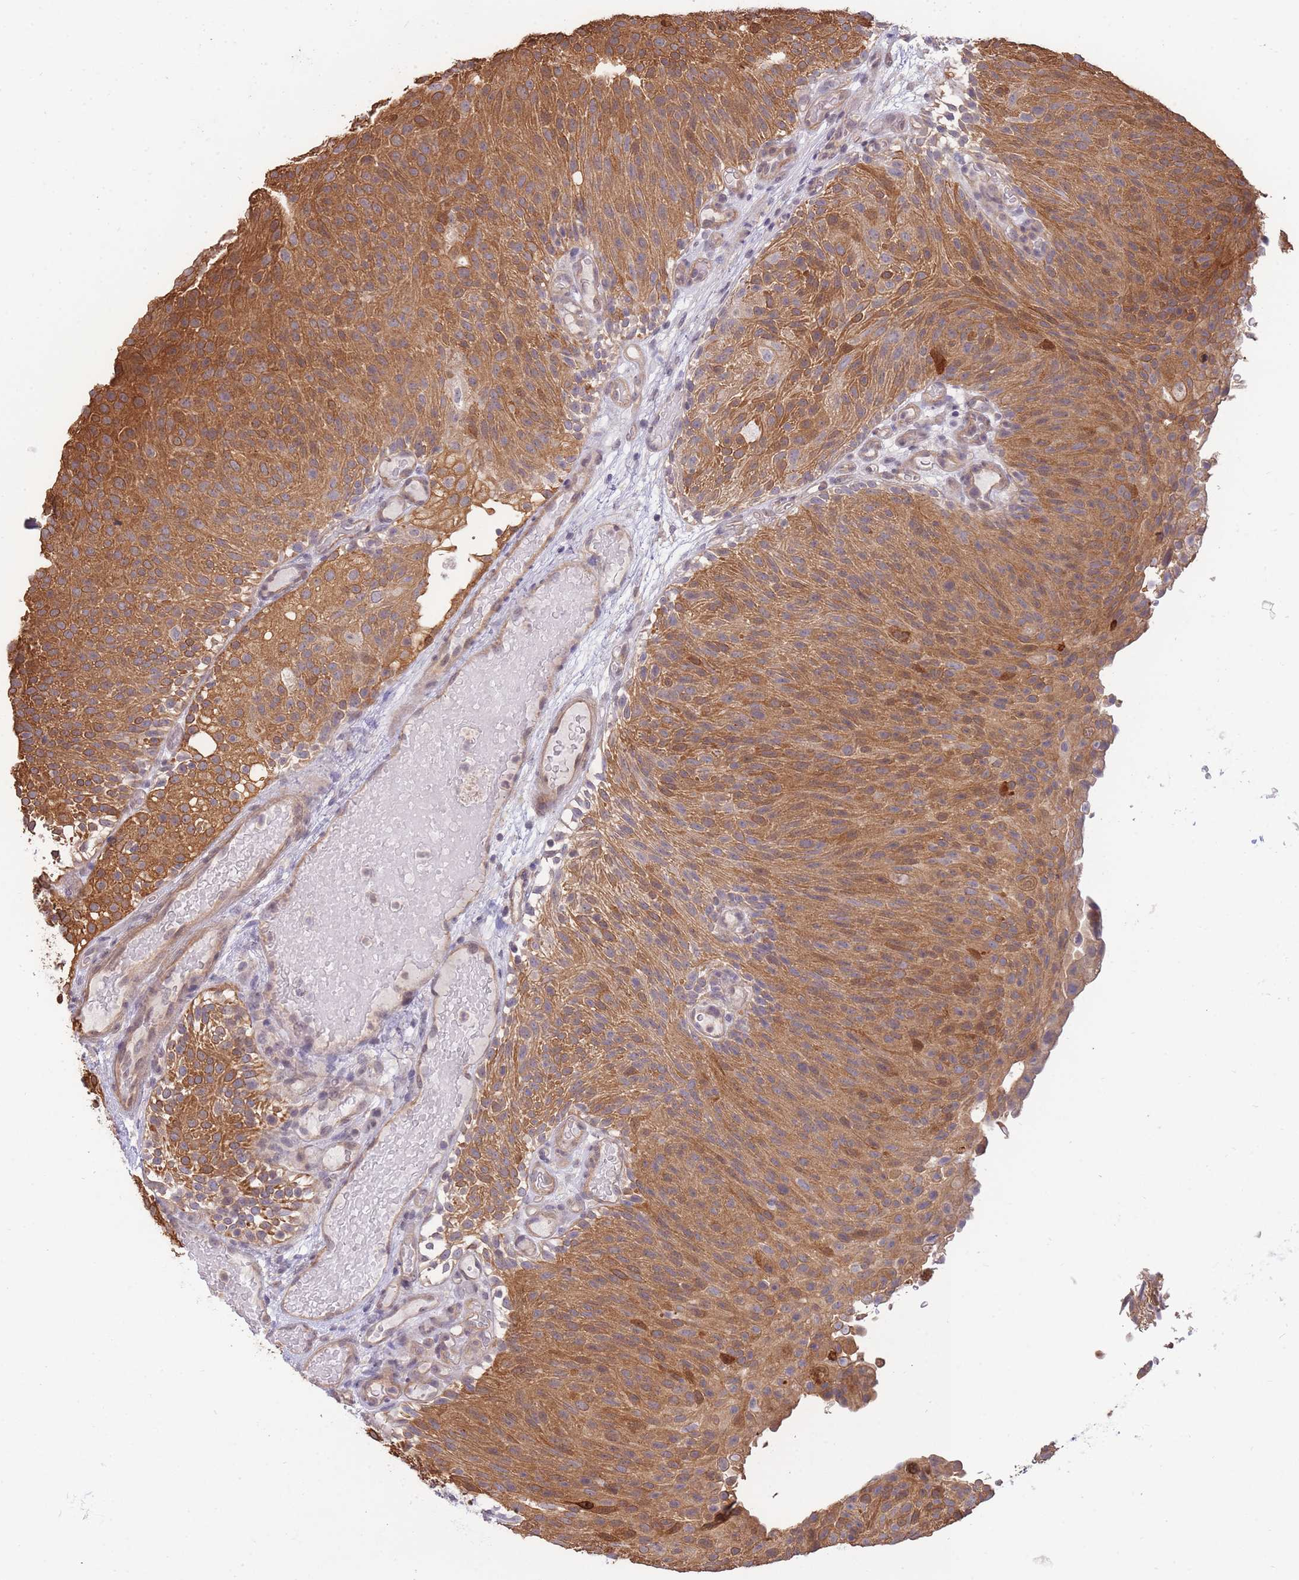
{"staining": {"intensity": "moderate", "quantity": ">75%", "location": "cytoplasmic/membranous"}, "tissue": "urothelial cancer", "cell_type": "Tumor cells", "image_type": "cancer", "snomed": [{"axis": "morphology", "description": "Urothelial carcinoma, Low grade"}, {"axis": "topography", "description": "Urinary bladder"}], "caption": "Human low-grade urothelial carcinoma stained with a brown dye shows moderate cytoplasmic/membranous positive expression in about >75% of tumor cells.", "gene": "SMC6", "patient": {"sex": "male", "age": 78}}